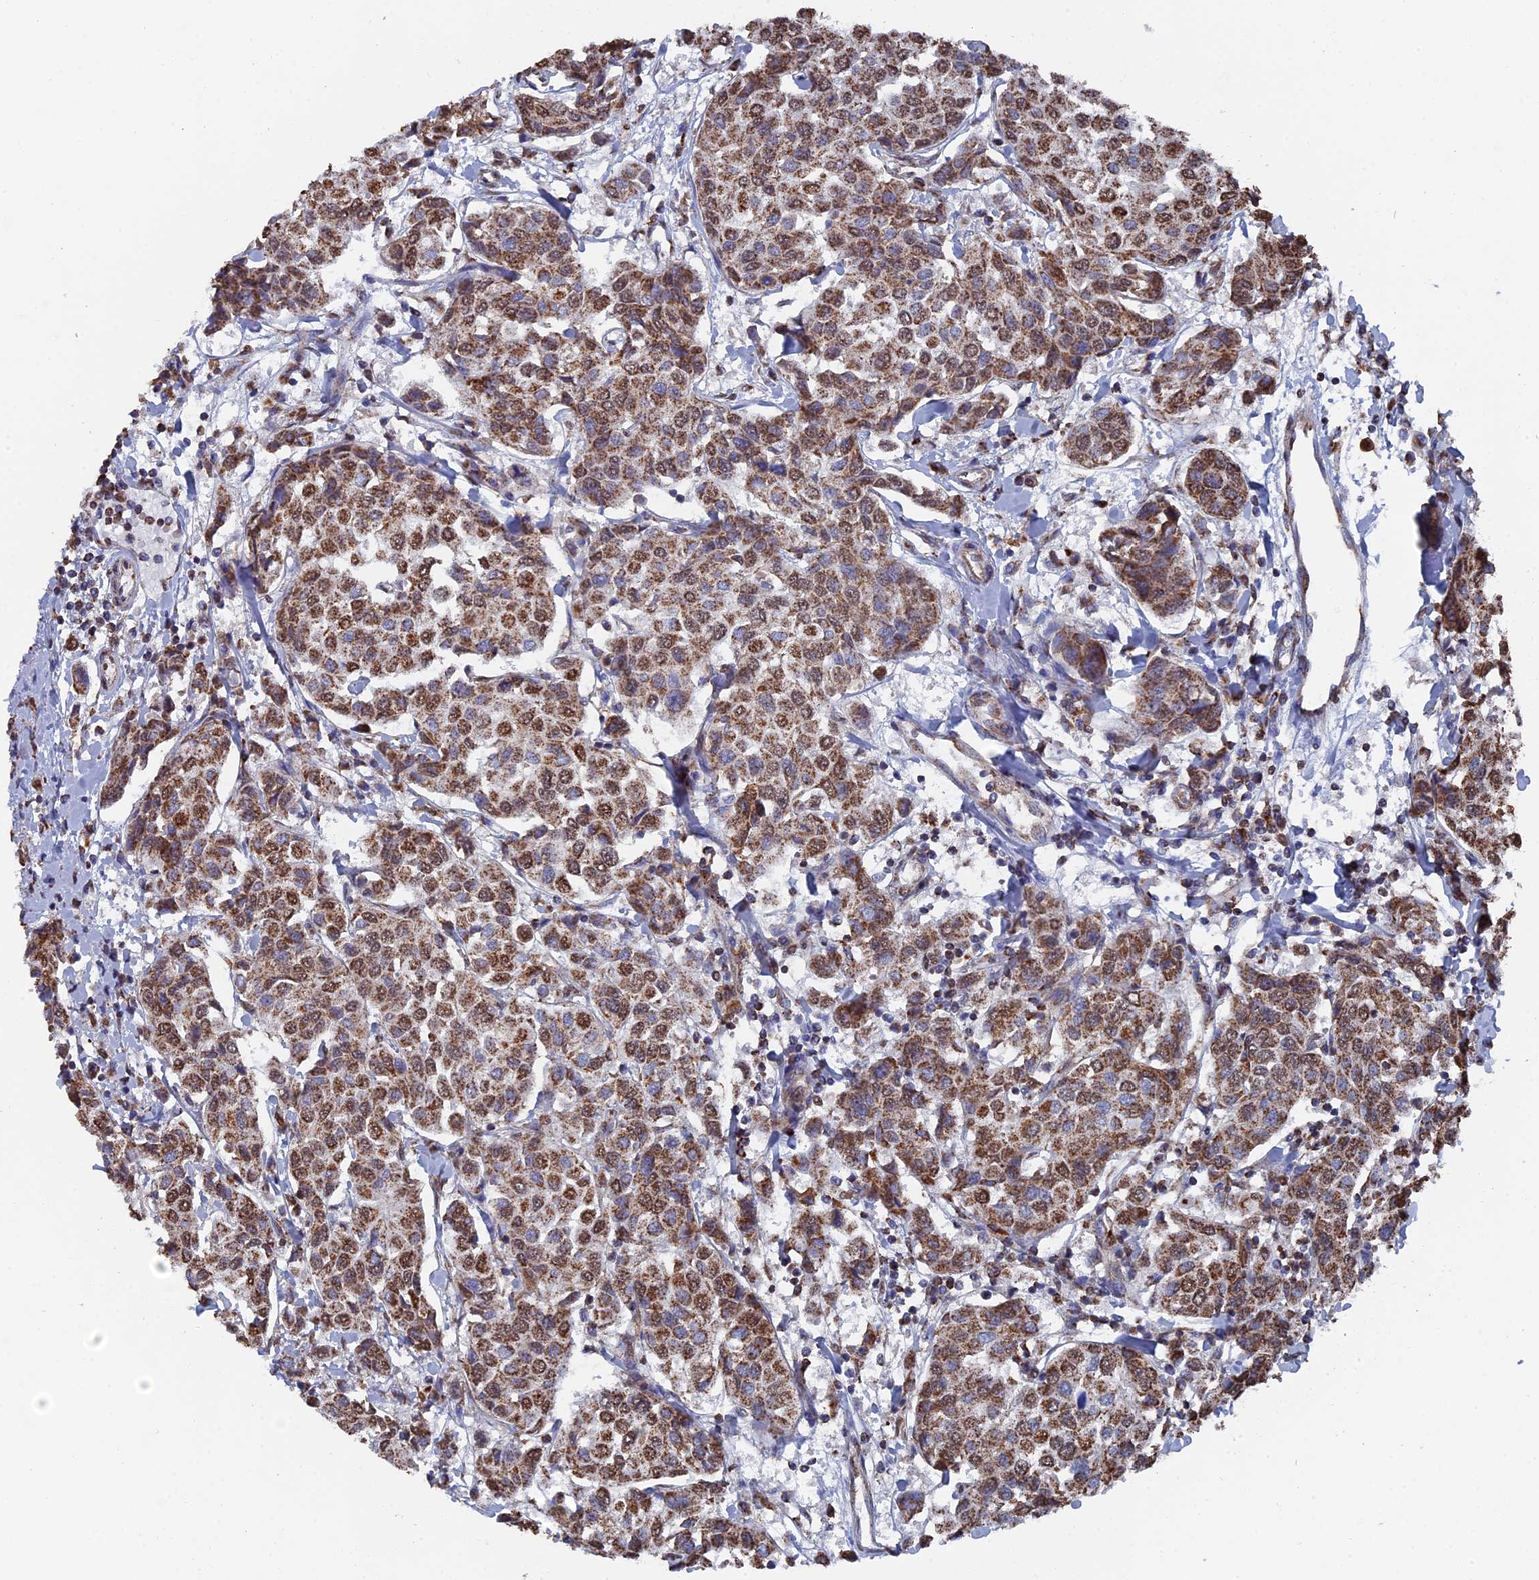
{"staining": {"intensity": "moderate", "quantity": ">75%", "location": "cytoplasmic/membranous,nuclear"}, "tissue": "breast cancer", "cell_type": "Tumor cells", "image_type": "cancer", "snomed": [{"axis": "morphology", "description": "Duct carcinoma"}, {"axis": "topography", "description": "Breast"}], "caption": "IHC (DAB) staining of human breast cancer shows moderate cytoplasmic/membranous and nuclear protein positivity in approximately >75% of tumor cells.", "gene": "SMG9", "patient": {"sex": "female", "age": 55}}